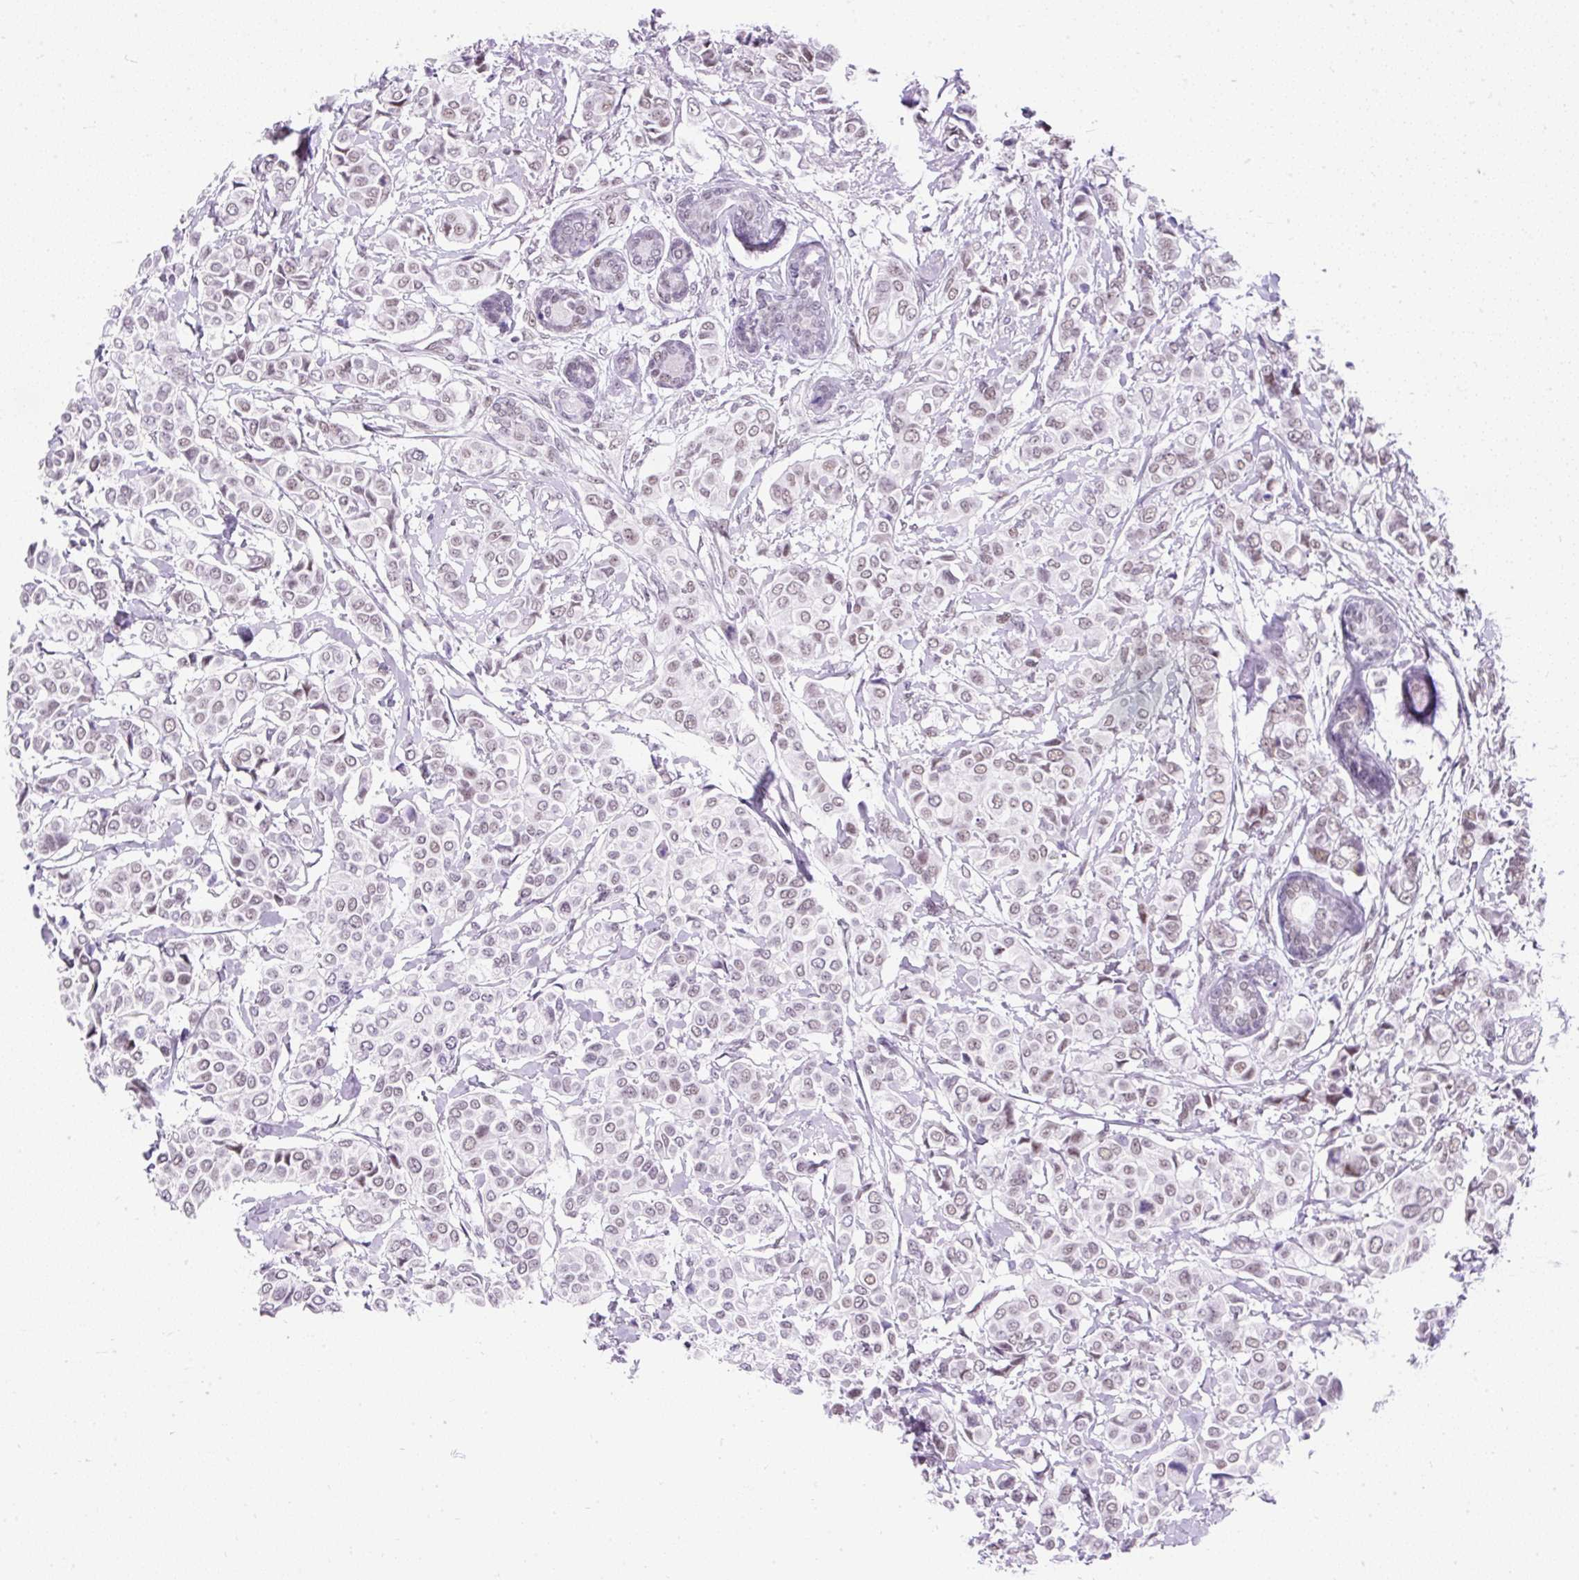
{"staining": {"intensity": "weak", "quantity": "25%-75%", "location": "nuclear"}, "tissue": "breast cancer", "cell_type": "Tumor cells", "image_type": "cancer", "snomed": [{"axis": "morphology", "description": "Lobular carcinoma"}, {"axis": "topography", "description": "Breast"}], "caption": "Immunohistochemical staining of human breast cancer (lobular carcinoma) reveals low levels of weak nuclear expression in approximately 25%-75% of tumor cells. (DAB = brown stain, brightfield microscopy at high magnification).", "gene": "PLCXD2", "patient": {"sex": "female", "age": 51}}